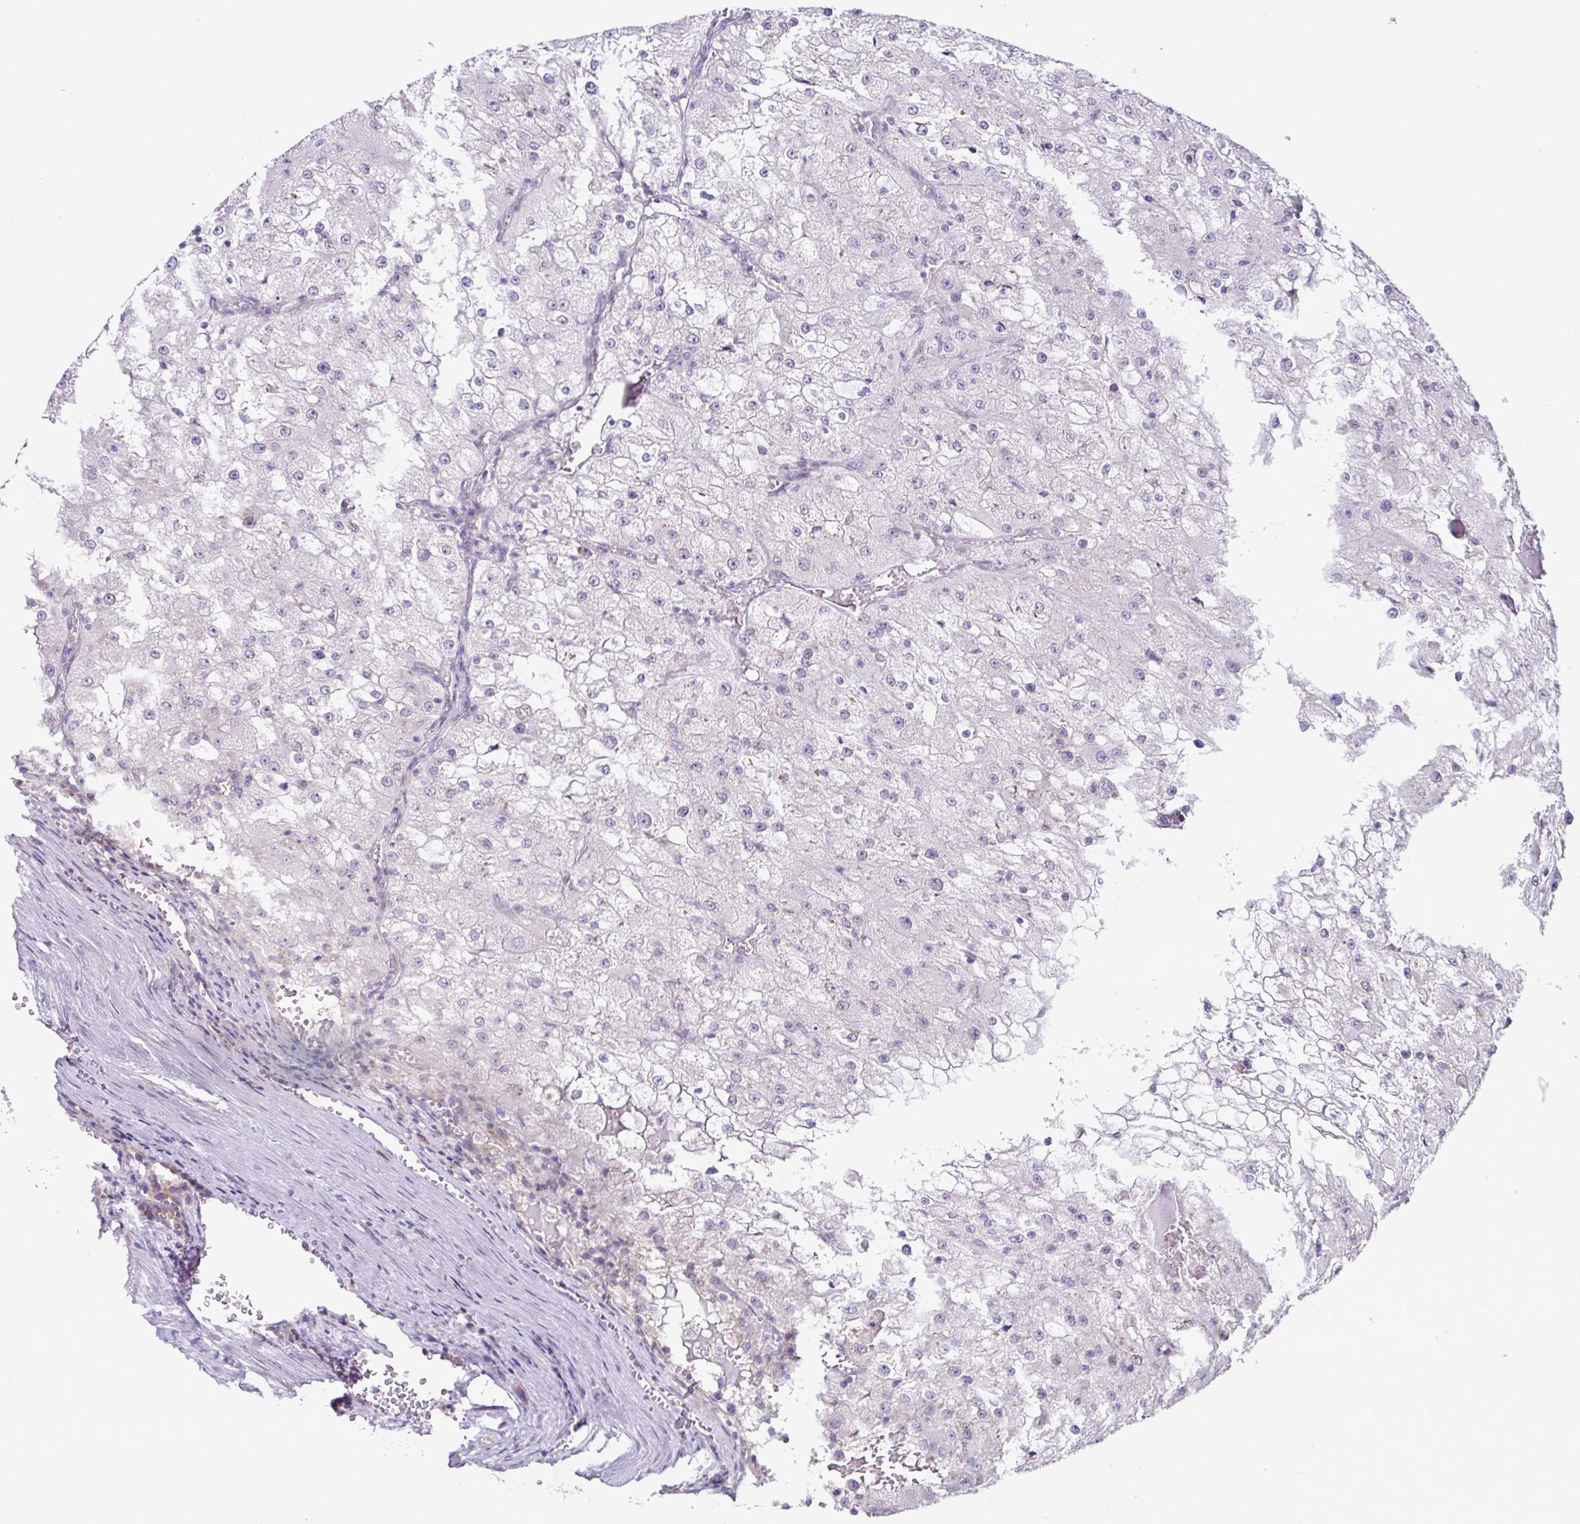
{"staining": {"intensity": "negative", "quantity": "none", "location": "none"}, "tissue": "renal cancer", "cell_type": "Tumor cells", "image_type": "cancer", "snomed": [{"axis": "morphology", "description": "Adenocarcinoma, NOS"}, {"axis": "topography", "description": "Kidney"}], "caption": "DAB (3,3'-diaminobenzidine) immunohistochemical staining of adenocarcinoma (renal) reveals no significant positivity in tumor cells. (Brightfield microscopy of DAB immunohistochemistry (IHC) at high magnification).", "gene": "RPL7", "patient": {"sex": "female", "age": 74}}